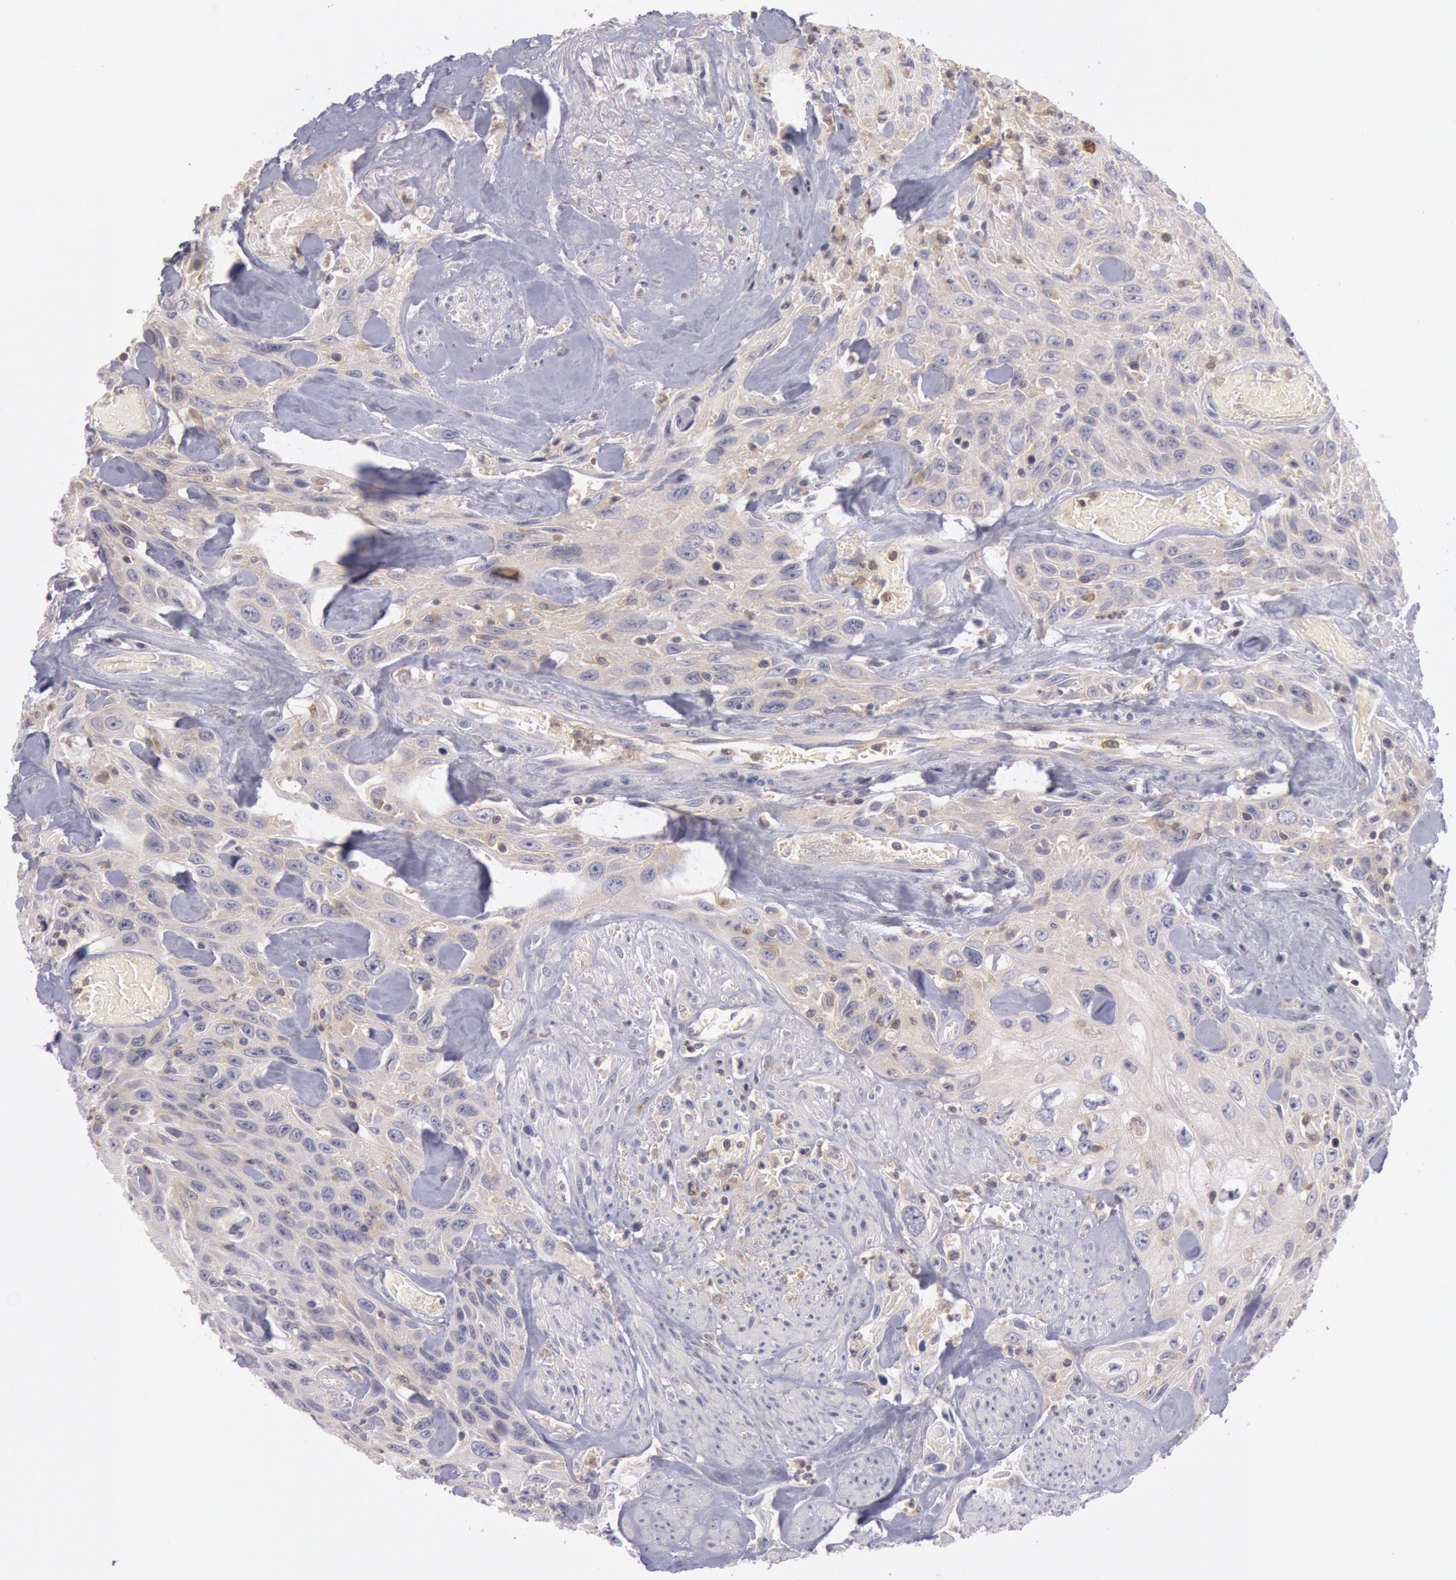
{"staining": {"intensity": "weak", "quantity": ">75%", "location": "cytoplasmic/membranous"}, "tissue": "urothelial cancer", "cell_type": "Tumor cells", "image_type": "cancer", "snomed": [{"axis": "morphology", "description": "Urothelial carcinoma, High grade"}, {"axis": "topography", "description": "Urinary bladder"}], "caption": "High-grade urothelial carcinoma was stained to show a protein in brown. There is low levels of weak cytoplasmic/membranous positivity in approximately >75% of tumor cells.", "gene": "PIK3R1", "patient": {"sex": "female", "age": 84}}